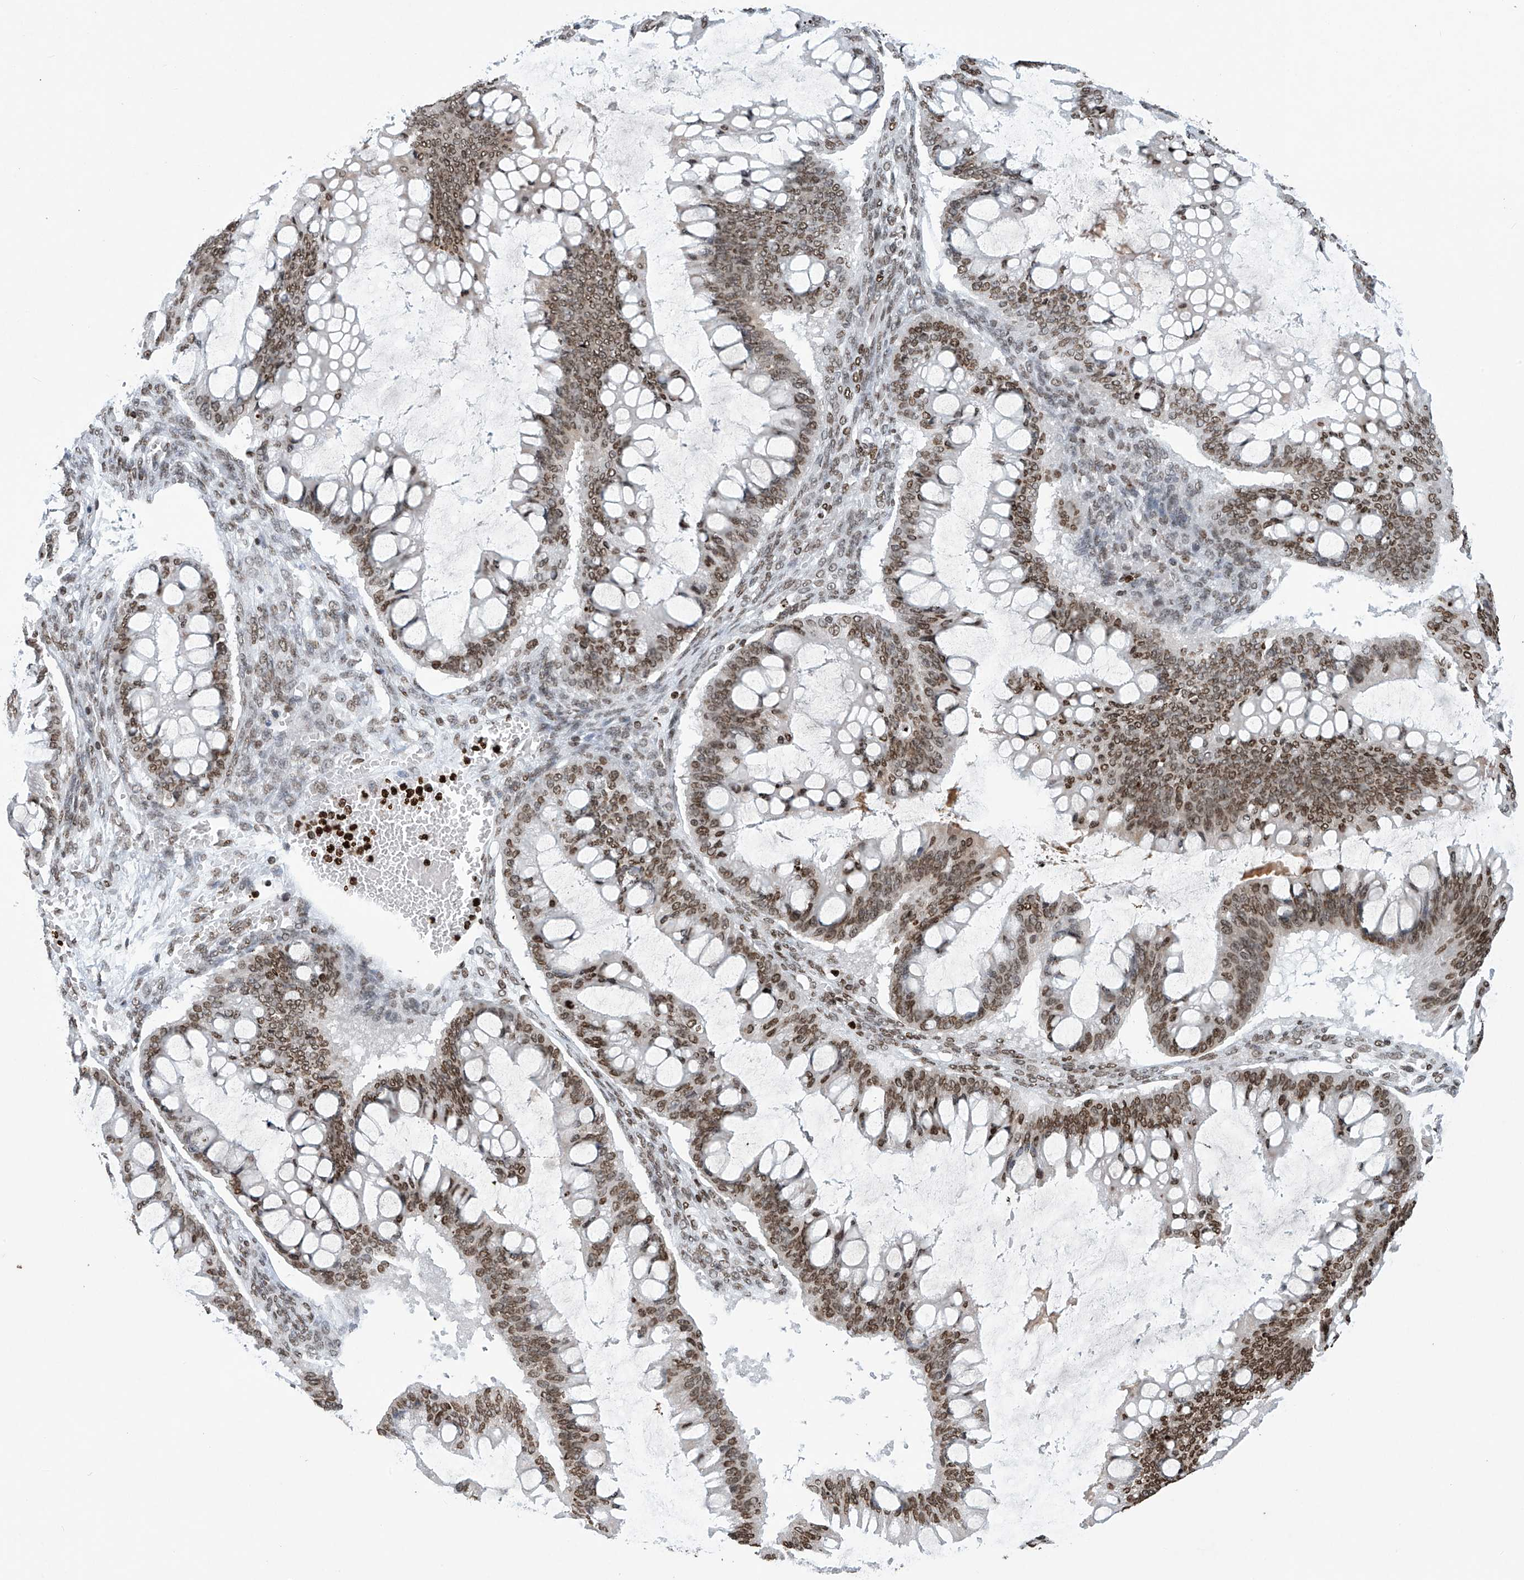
{"staining": {"intensity": "moderate", "quantity": ">75%", "location": "nuclear"}, "tissue": "ovarian cancer", "cell_type": "Tumor cells", "image_type": "cancer", "snomed": [{"axis": "morphology", "description": "Cystadenocarcinoma, mucinous, NOS"}, {"axis": "topography", "description": "Ovary"}], "caption": "Brown immunohistochemical staining in human ovarian cancer shows moderate nuclear expression in about >75% of tumor cells.", "gene": "H4C16", "patient": {"sex": "female", "age": 73}}